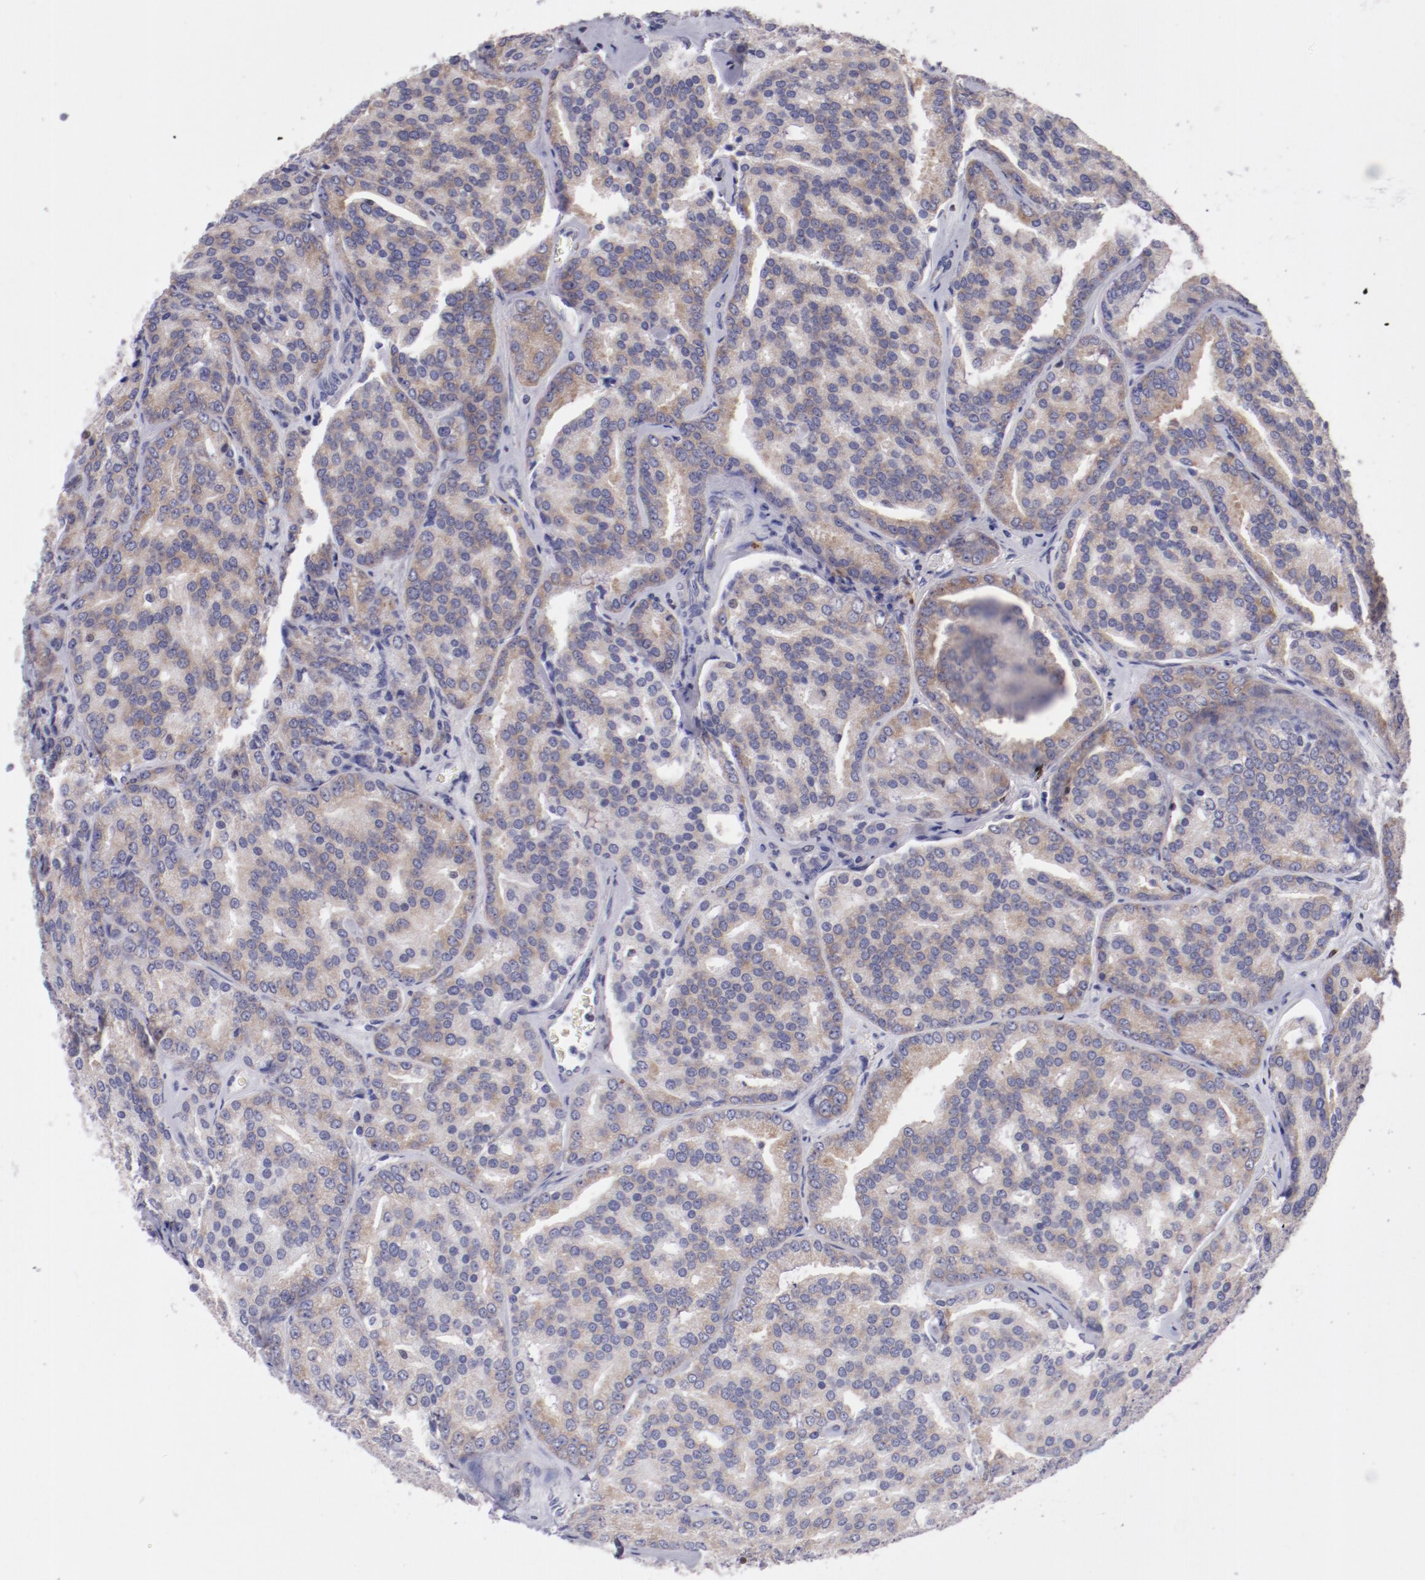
{"staining": {"intensity": "weak", "quantity": ">75%", "location": "cytoplasmic/membranous"}, "tissue": "prostate cancer", "cell_type": "Tumor cells", "image_type": "cancer", "snomed": [{"axis": "morphology", "description": "Adenocarcinoma, High grade"}, {"axis": "topography", "description": "Prostate"}], "caption": "Immunohistochemistry (IHC) staining of prostate cancer (high-grade adenocarcinoma), which demonstrates low levels of weak cytoplasmic/membranous staining in about >75% of tumor cells indicating weak cytoplasmic/membranous protein positivity. The staining was performed using DAB (3,3'-diaminobenzidine) (brown) for protein detection and nuclei were counterstained in hematoxylin (blue).", "gene": "IRF8", "patient": {"sex": "male", "age": 64}}